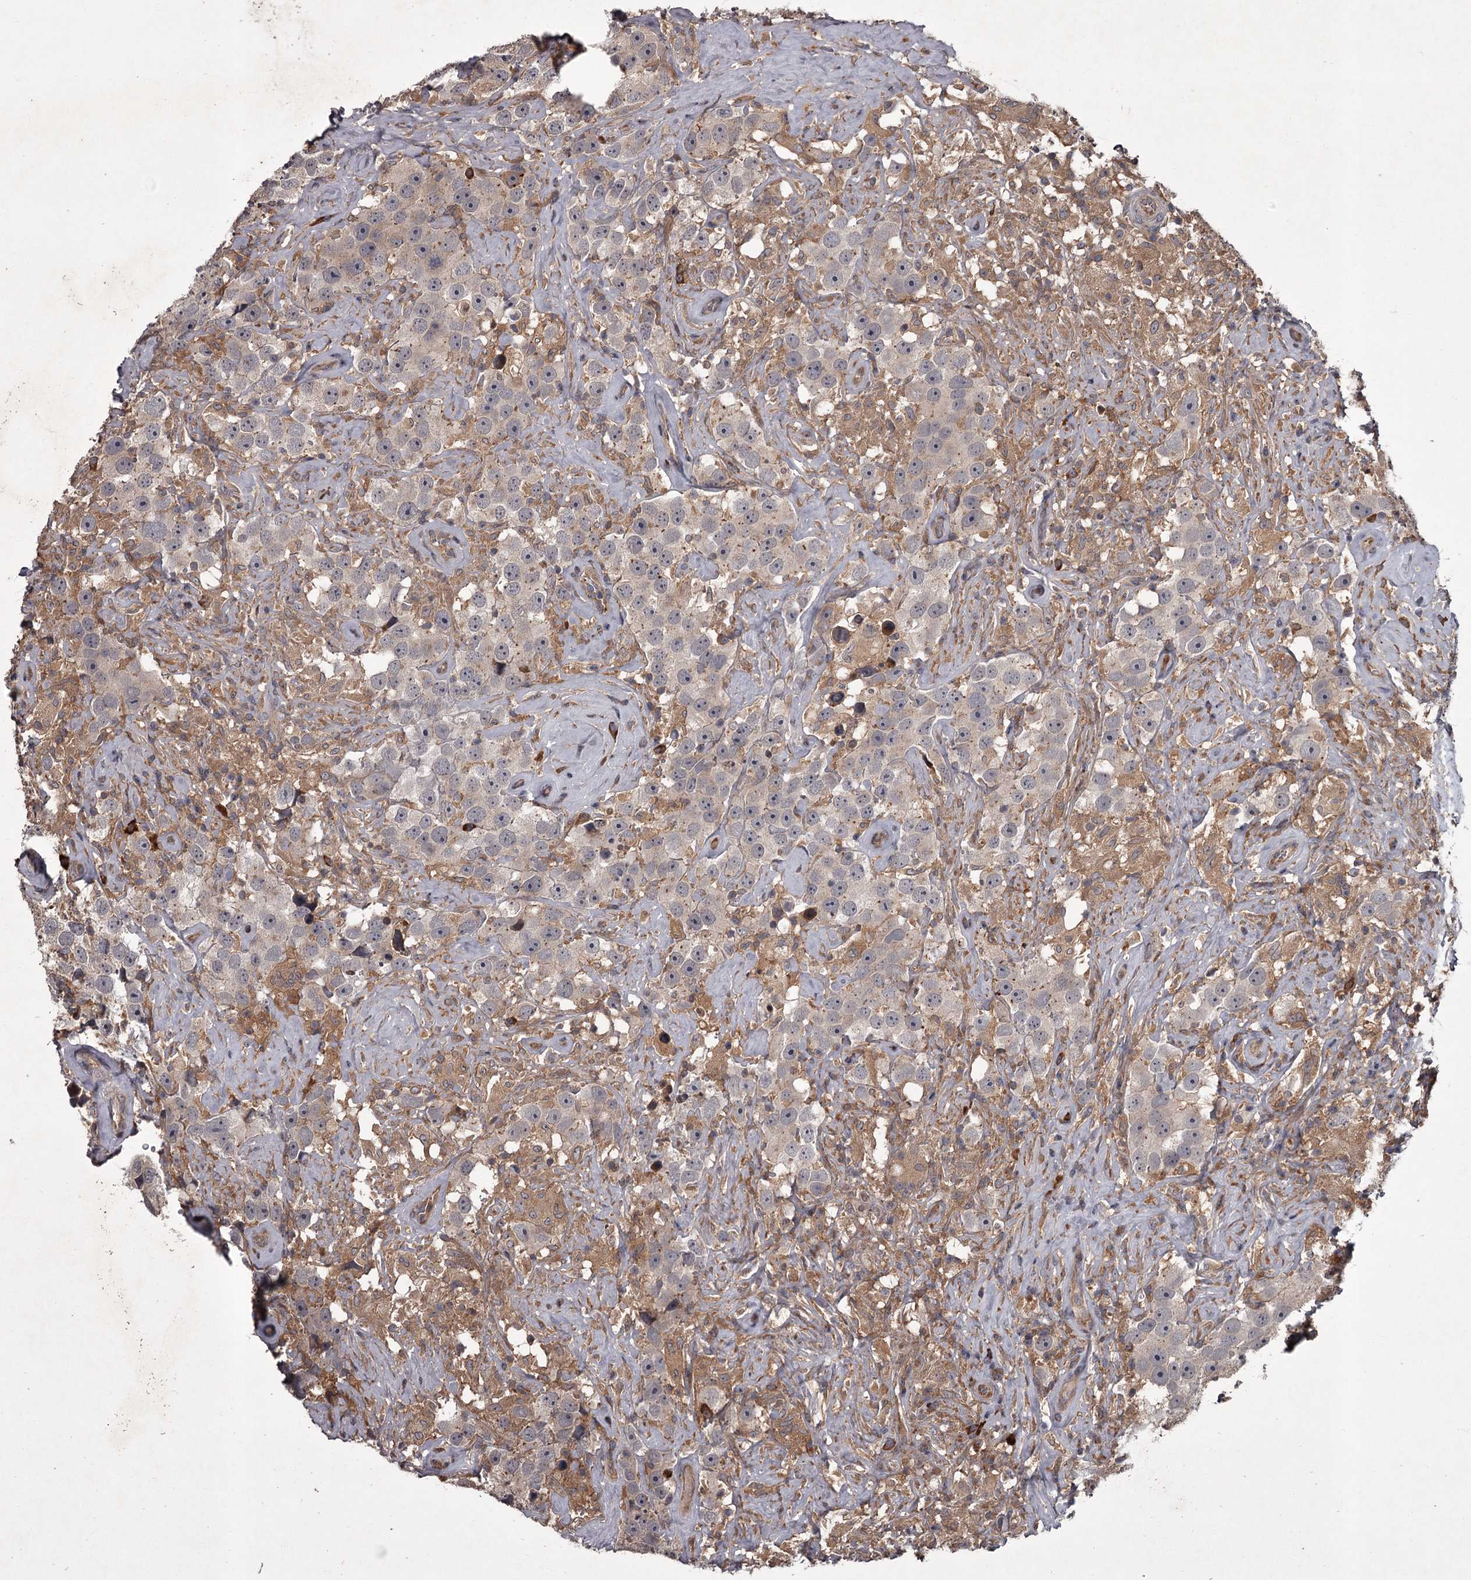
{"staining": {"intensity": "negative", "quantity": "none", "location": "none"}, "tissue": "testis cancer", "cell_type": "Tumor cells", "image_type": "cancer", "snomed": [{"axis": "morphology", "description": "Seminoma, NOS"}, {"axis": "topography", "description": "Testis"}], "caption": "A high-resolution image shows immunohistochemistry (IHC) staining of testis cancer (seminoma), which exhibits no significant expression in tumor cells.", "gene": "UNC93B1", "patient": {"sex": "male", "age": 49}}